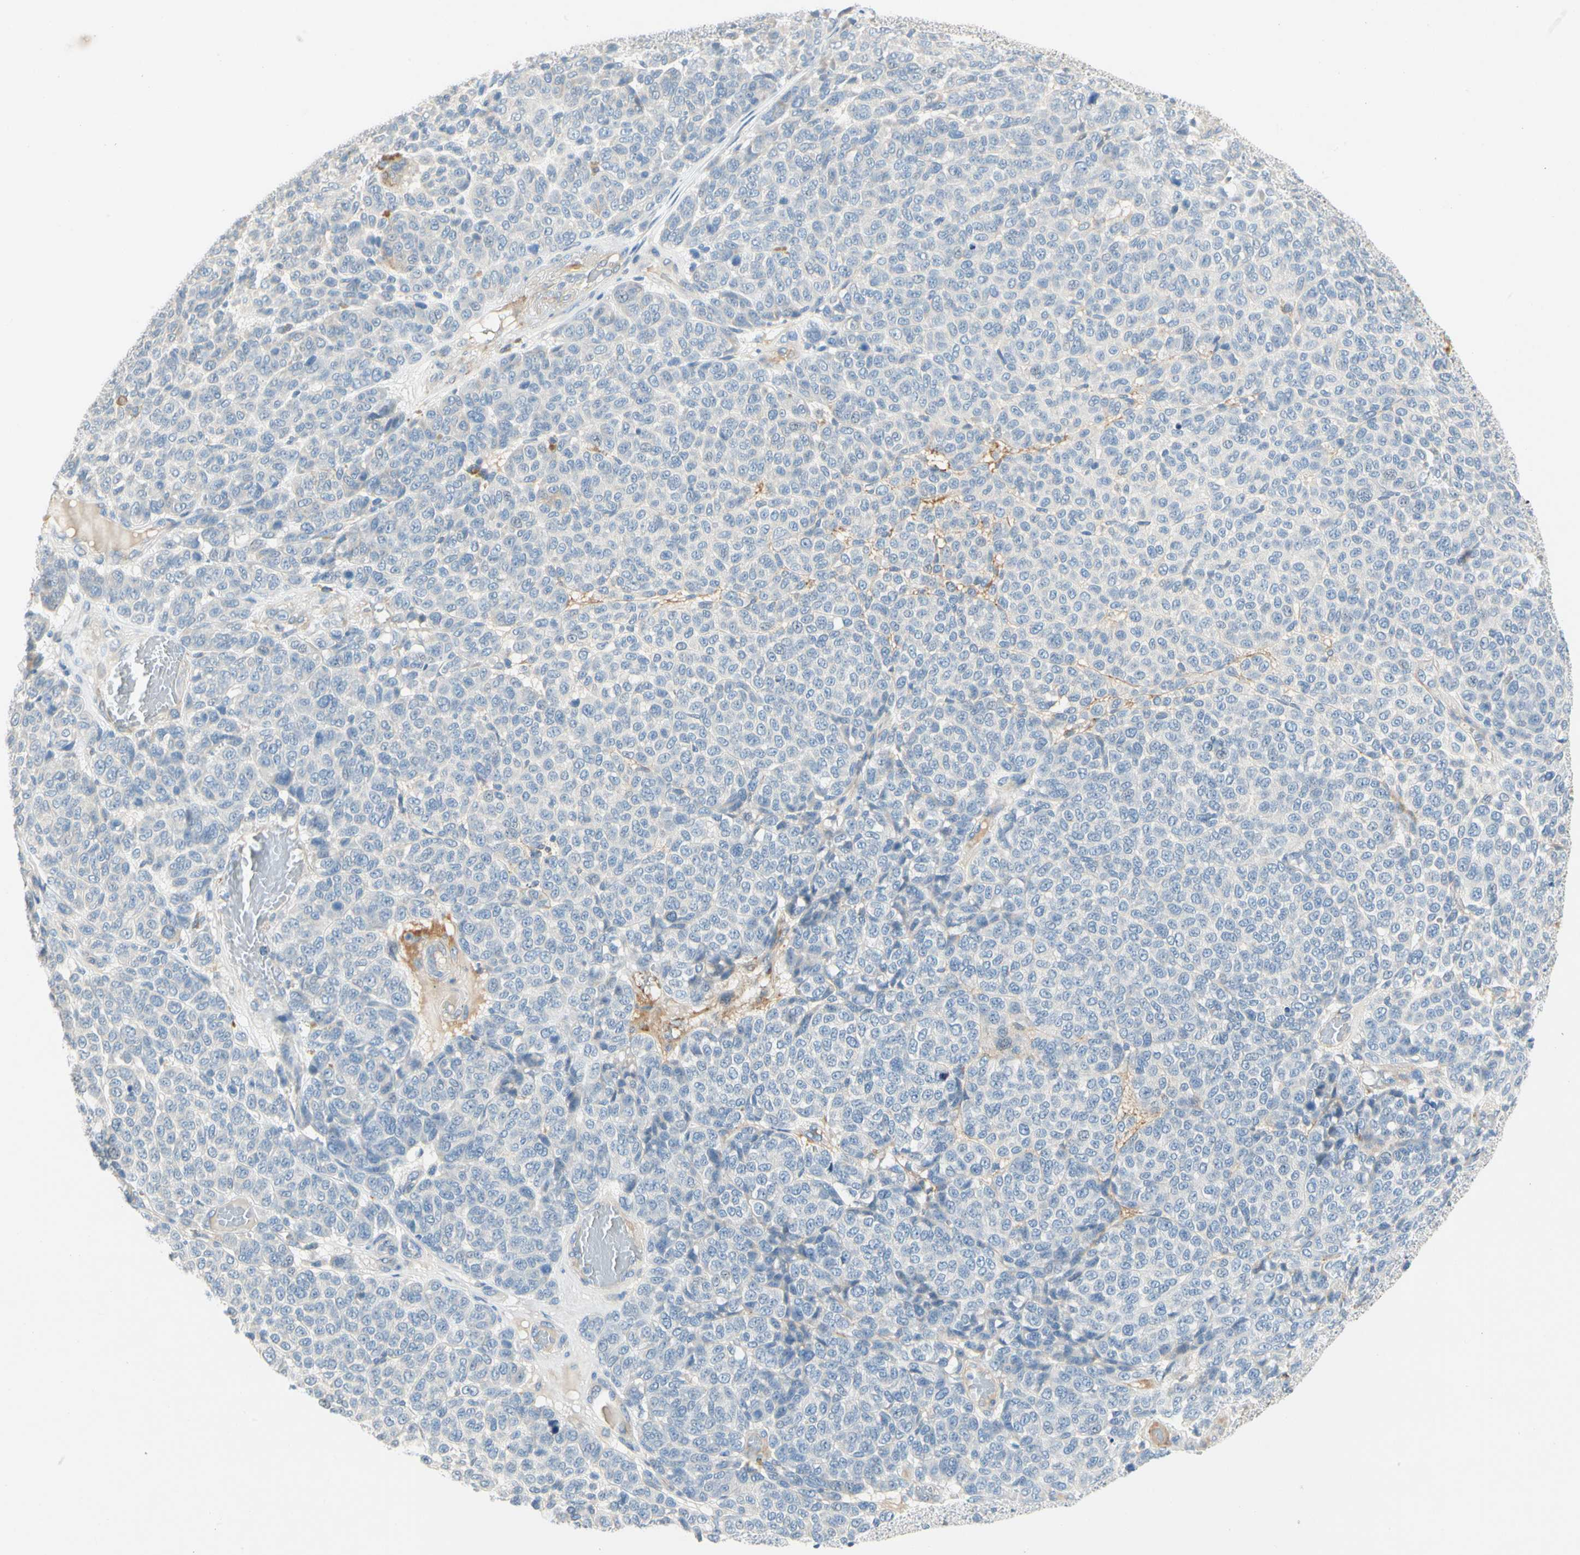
{"staining": {"intensity": "negative", "quantity": "none", "location": "none"}, "tissue": "melanoma", "cell_type": "Tumor cells", "image_type": "cancer", "snomed": [{"axis": "morphology", "description": "Malignant melanoma, NOS"}, {"axis": "topography", "description": "Skin"}], "caption": "Tumor cells are negative for brown protein staining in malignant melanoma.", "gene": "CCM2L", "patient": {"sex": "male", "age": 59}}